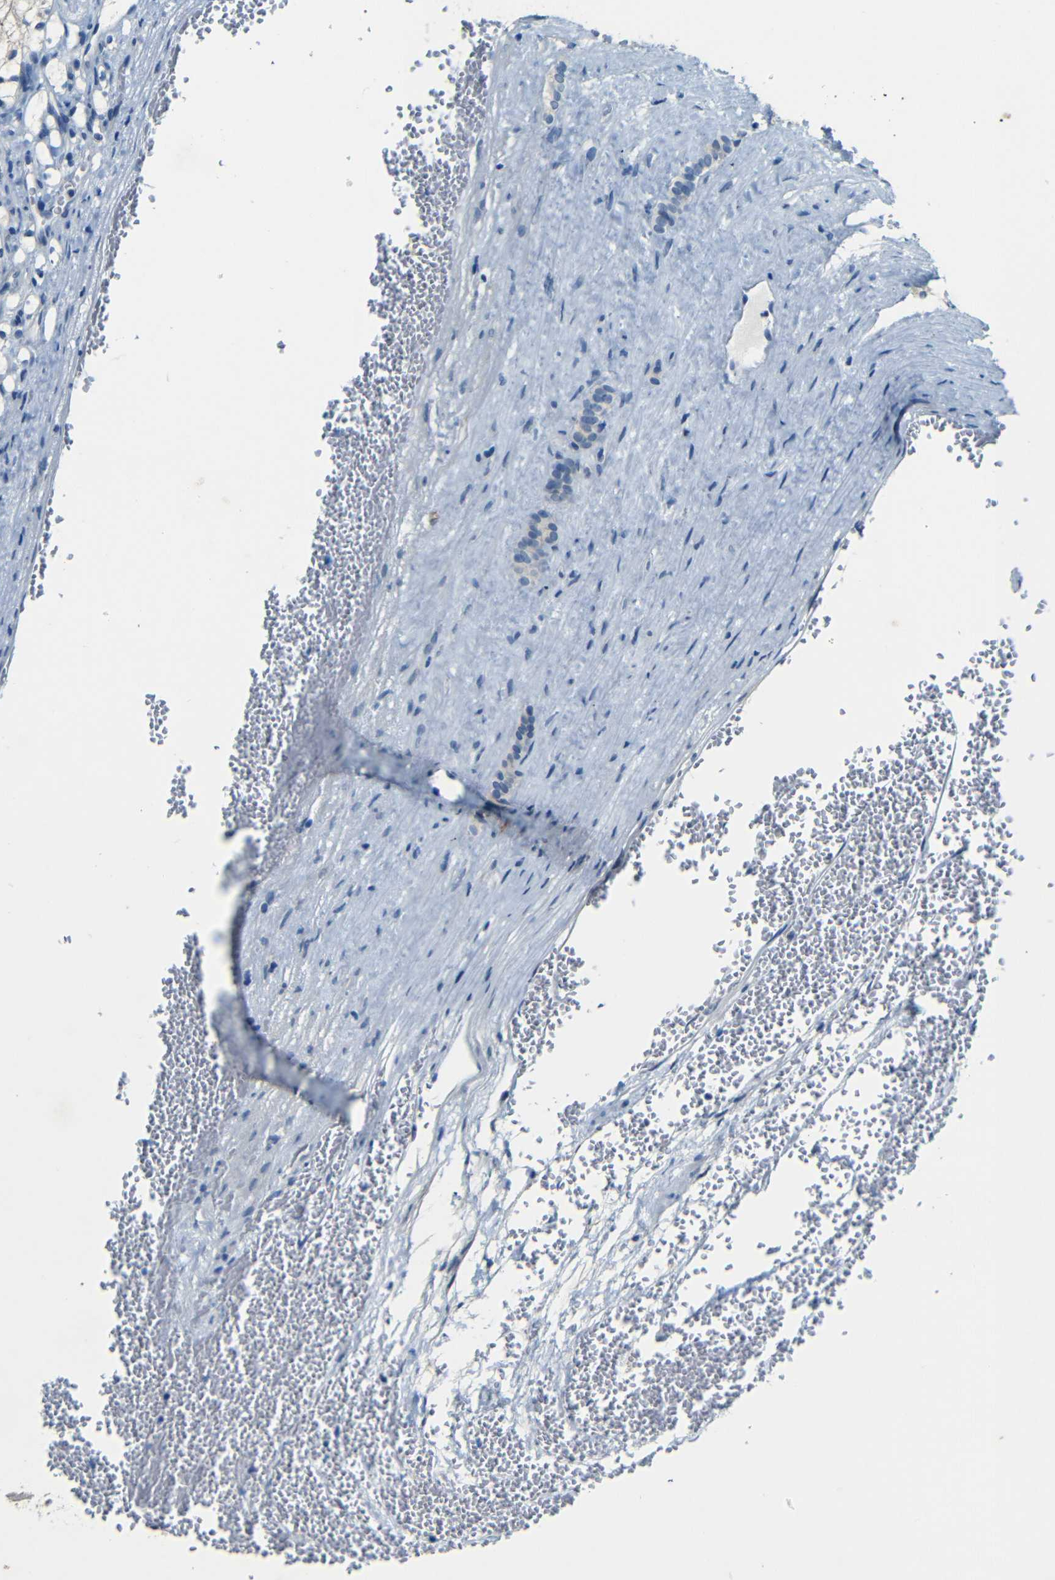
{"staining": {"intensity": "negative", "quantity": "none", "location": "none"}, "tissue": "renal cancer", "cell_type": "Tumor cells", "image_type": "cancer", "snomed": [{"axis": "morphology", "description": "Adenocarcinoma, NOS"}, {"axis": "topography", "description": "Kidney"}], "caption": "The micrograph demonstrates no staining of tumor cells in renal cancer.", "gene": "ZMAT1", "patient": {"sex": "female", "age": 69}}